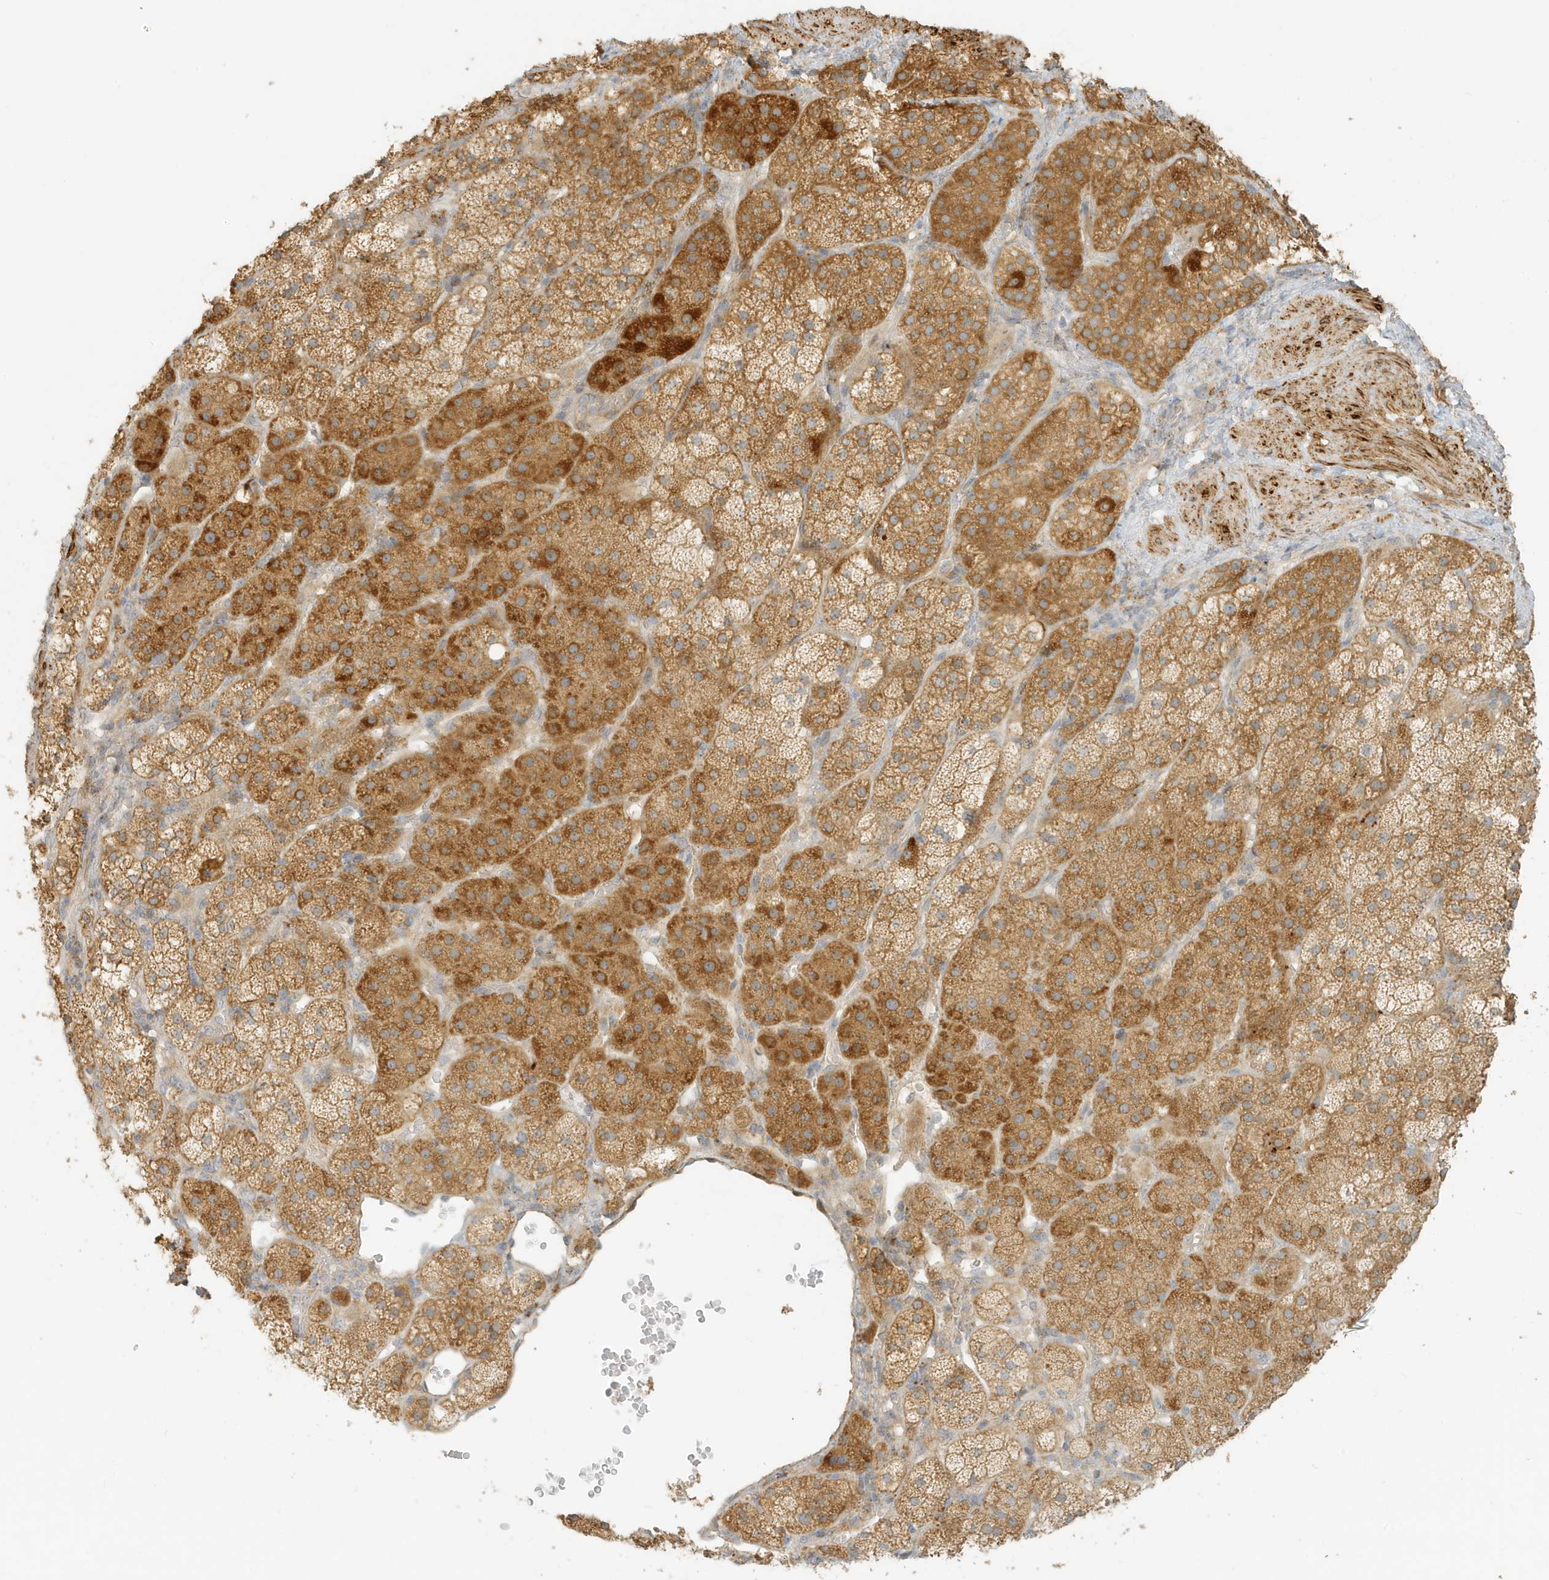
{"staining": {"intensity": "strong", "quantity": ">75%", "location": "cytoplasmic/membranous"}, "tissue": "adrenal gland", "cell_type": "Glandular cells", "image_type": "normal", "snomed": [{"axis": "morphology", "description": "Normal tissue, NOS"}, {"axis": "topography", "description": "Adrenal gland"}], "caption": "Brown immunohistochemical staining in unremarkable adrenal gland displays strong cytoplasmic/membranous expression in about >75% of glandular cells.", "gene": "MCOLN1", "patient": {"sex": "male", "age": 57}}